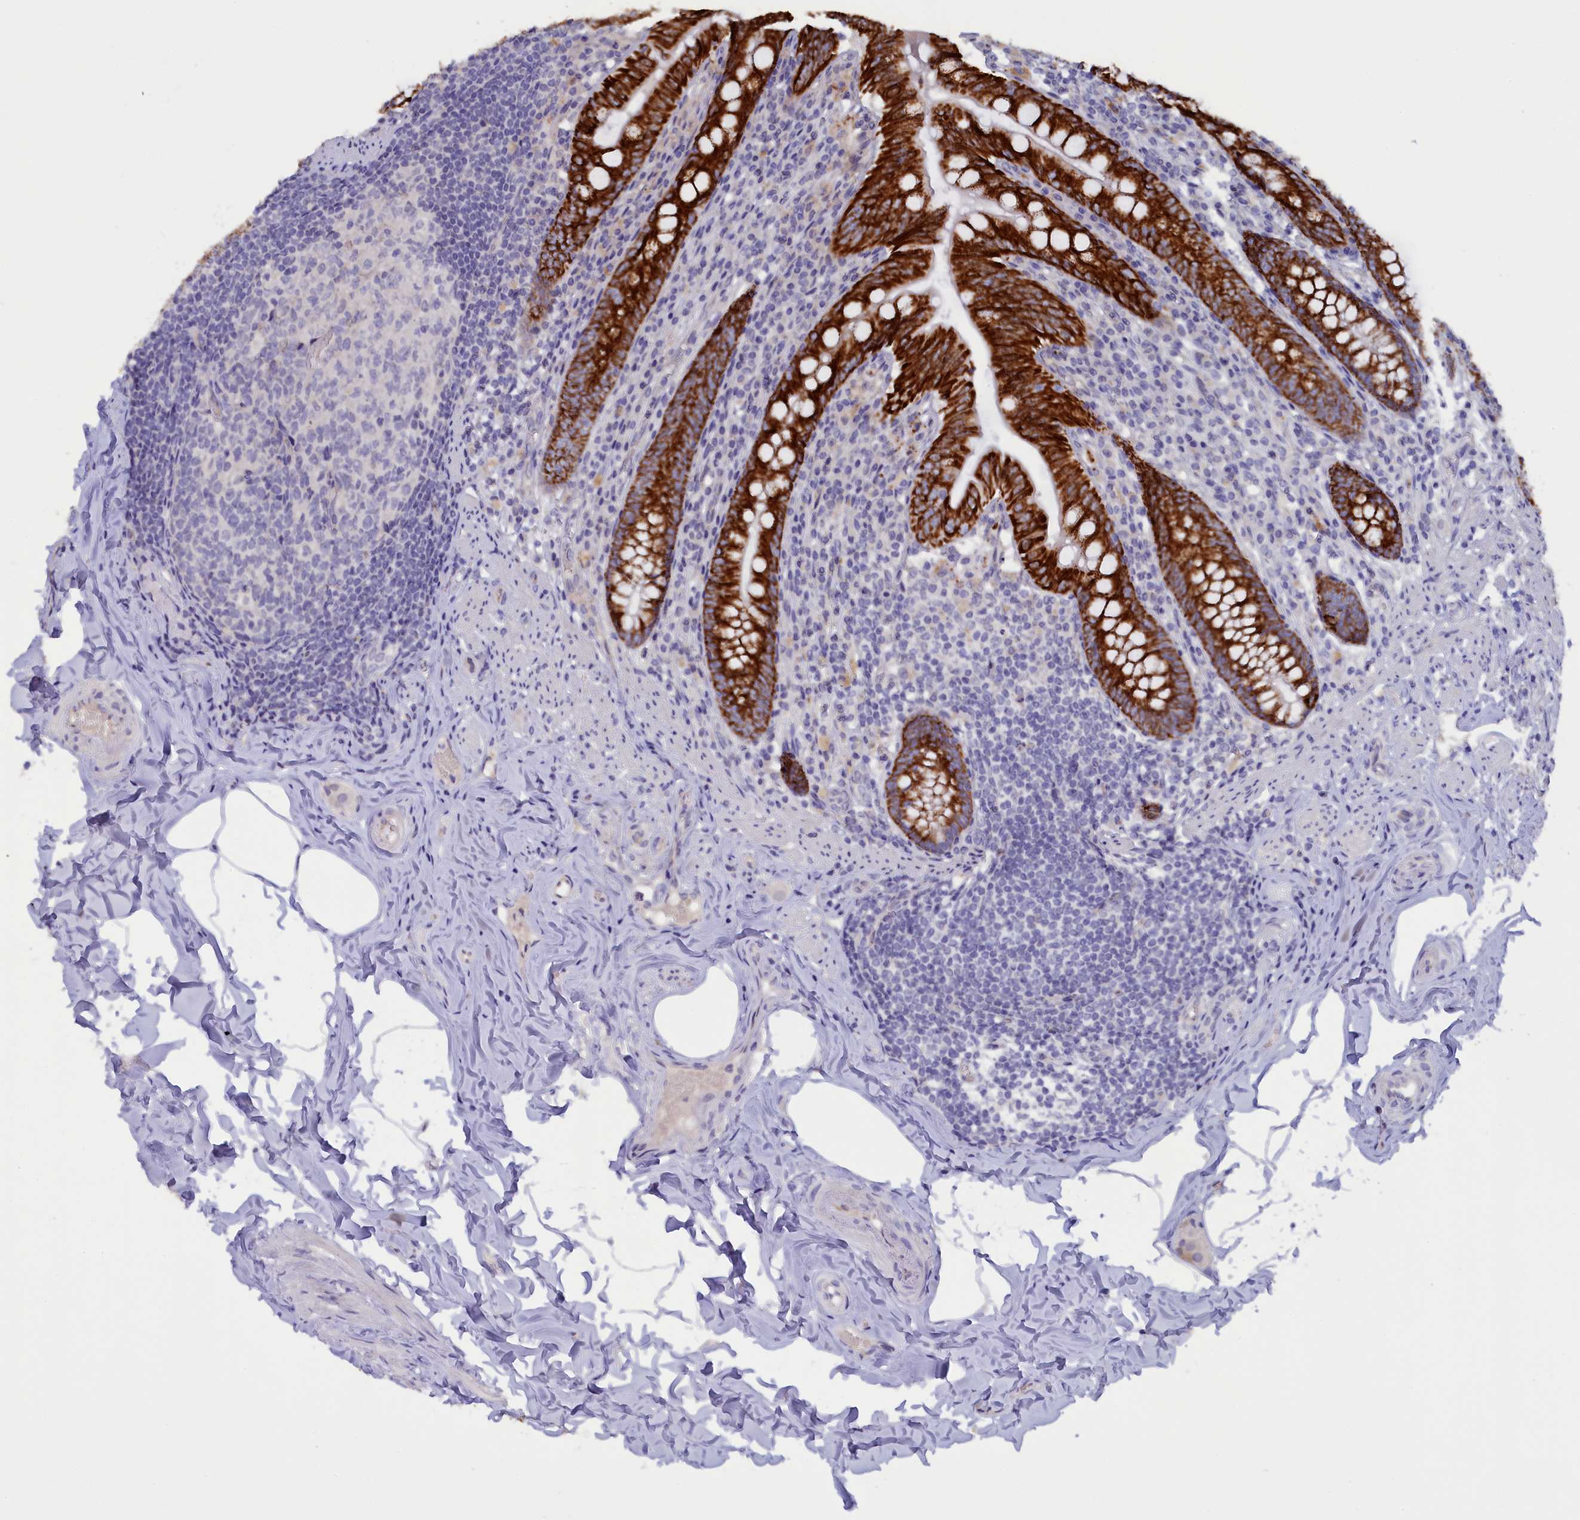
{"staining": {"intensity": "strong", "quantity": ">75%", "location": "cytoplasmic/membranous"}, "tissue": "appendix", "cell_type": "Glandular cells", "image_type": "normal", "snomed": [{"axis": "morphology", "description": "Normal tissue, NOS"}, {"axis": "topography", "description": "Appendix"}], "caption": "This micrograph displays unremarkable appendix stained with immunohistochemistry (IHC) to label a protein in brown. The cytoplasmic/membranous of glandular cells show strong positivity for the protein. Nuclei are counter-stained blue.", "gene": "ZSWIM4", "patient": {"sex": "male", "age": 55}}